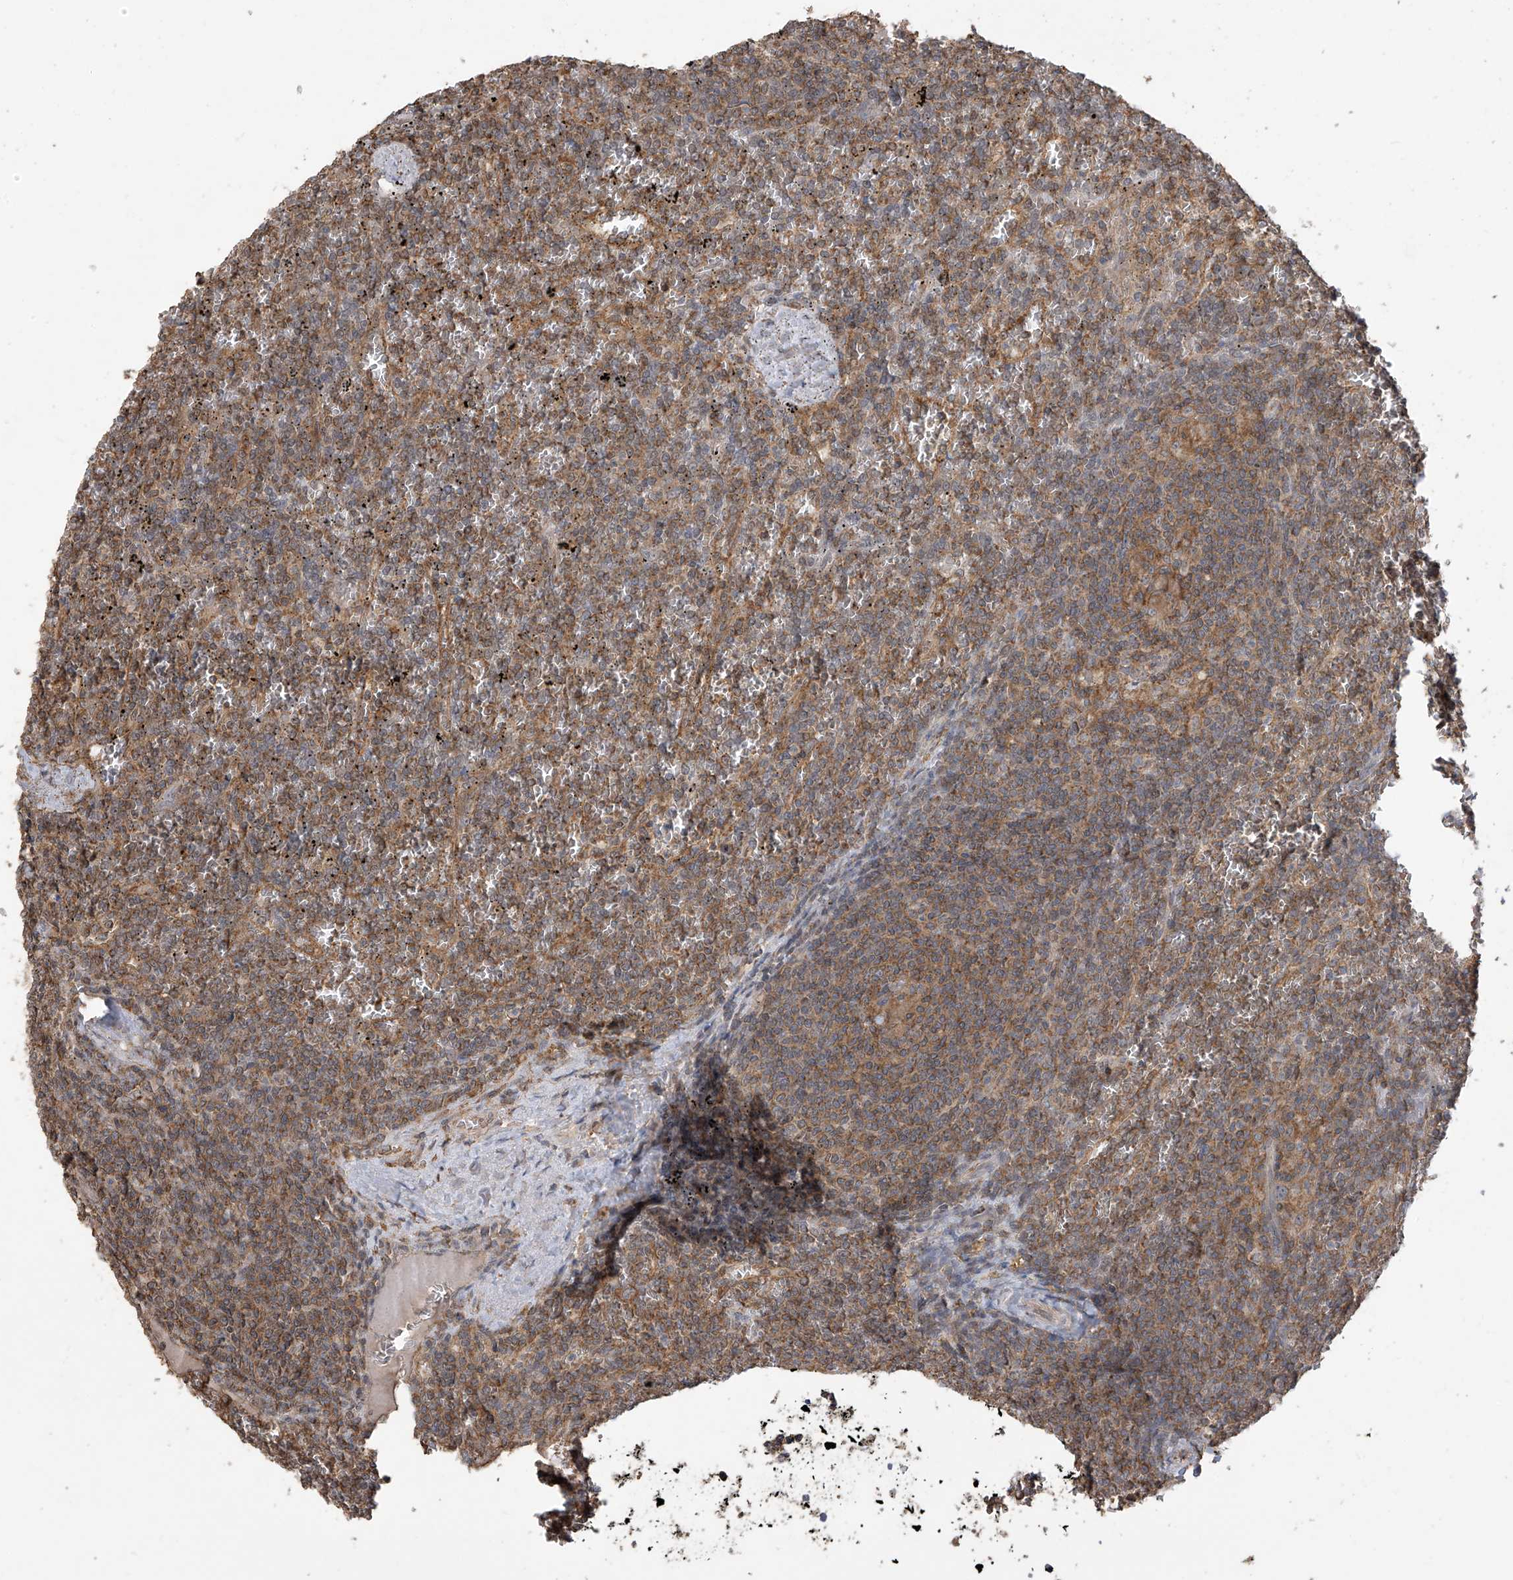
{"staining": {"intensity": "moderate", "quantity": "25%-75%", "location": "cytoplasmic/membranous"}, "tissue": "lymphoma", "cell_type": "Tumor cells", "image_type": "cancer", "snomed": [{"axis": "morphology", "description": "Malignant lymphoma, non-Hodgkin's type, Low grade"}, {"axis": "topography", "description": "Spleen"}], "caption": "Immunohistochemical staining of lymphoma displays medium levels of moderate cytoplasmic/membranous positivity in about 25%-75% of tumor cells. (Stains: DAB (3,3'-diaminobenzidine) in brown, nuclei in blue, Microscopy: brightfield microscopy at high magnification).", "gene": "COX10", "patient": {"sex": "female", "age": 19}}